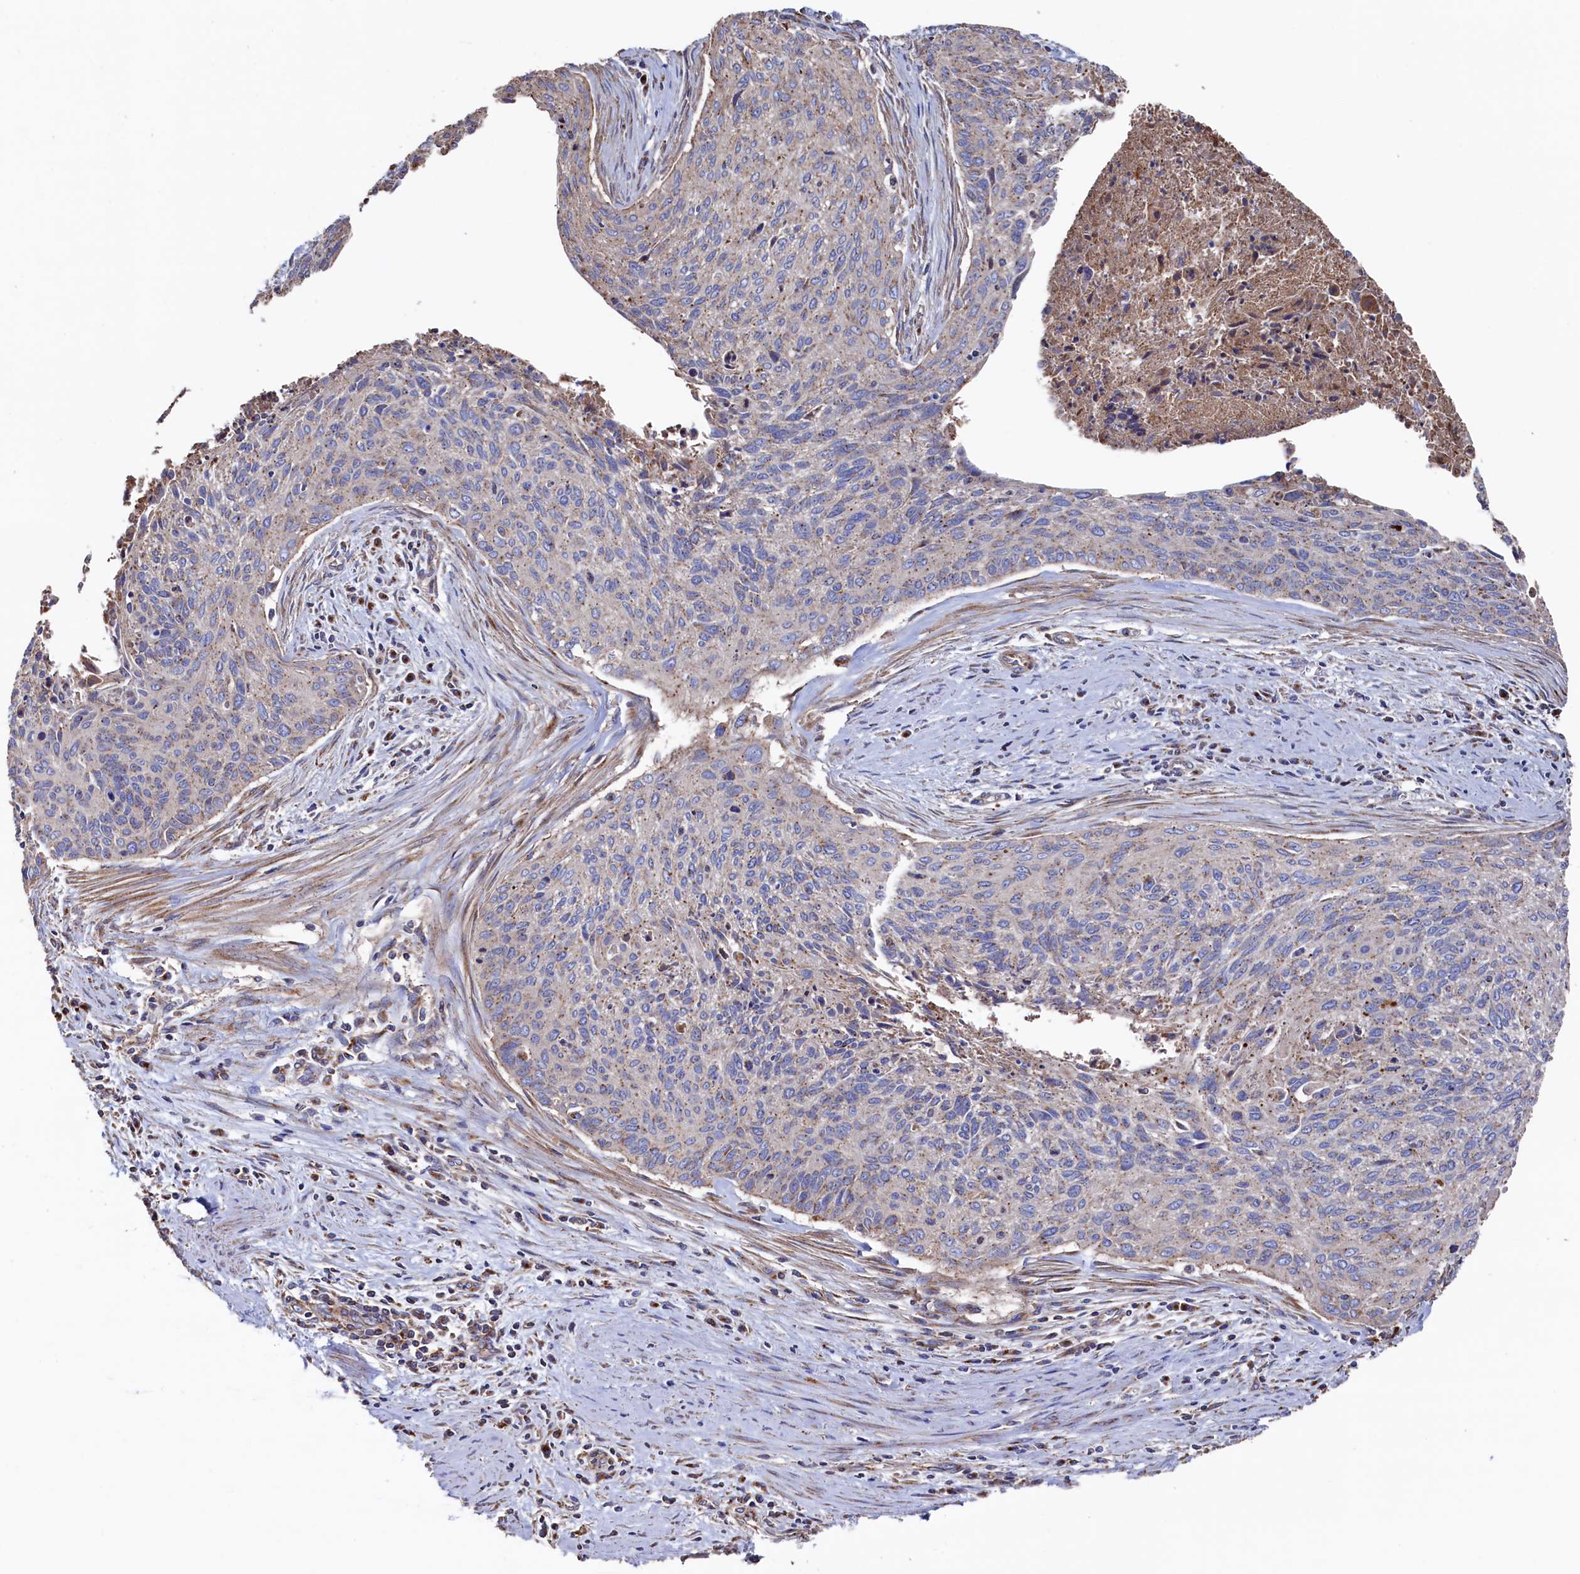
{"staining": {"intensity": "weak", "quantity": "<25%", "location": "cytoplasmic/membranous"}, "tissue": "cervical cancer", "cell_type": "Tumor cells", "image_type": "cancer", "snomed": [{"axis": "morphology", "description": "Squamous cell carcinoma, NOS"}, {"axis": "topography", "description": "Cervix"}], "caption": "There is no significant positivity in tumor cells of squamous cell carcinoma (cervical). Brightfield microscopy of immunohistochemistry stained with DAB (3,3'-diaminobenzidine) (brown) and hematoxylin (blue), captured at high magnification.", "gene": "PRRC1", "patient": {"sex": "female", "age": 55}}